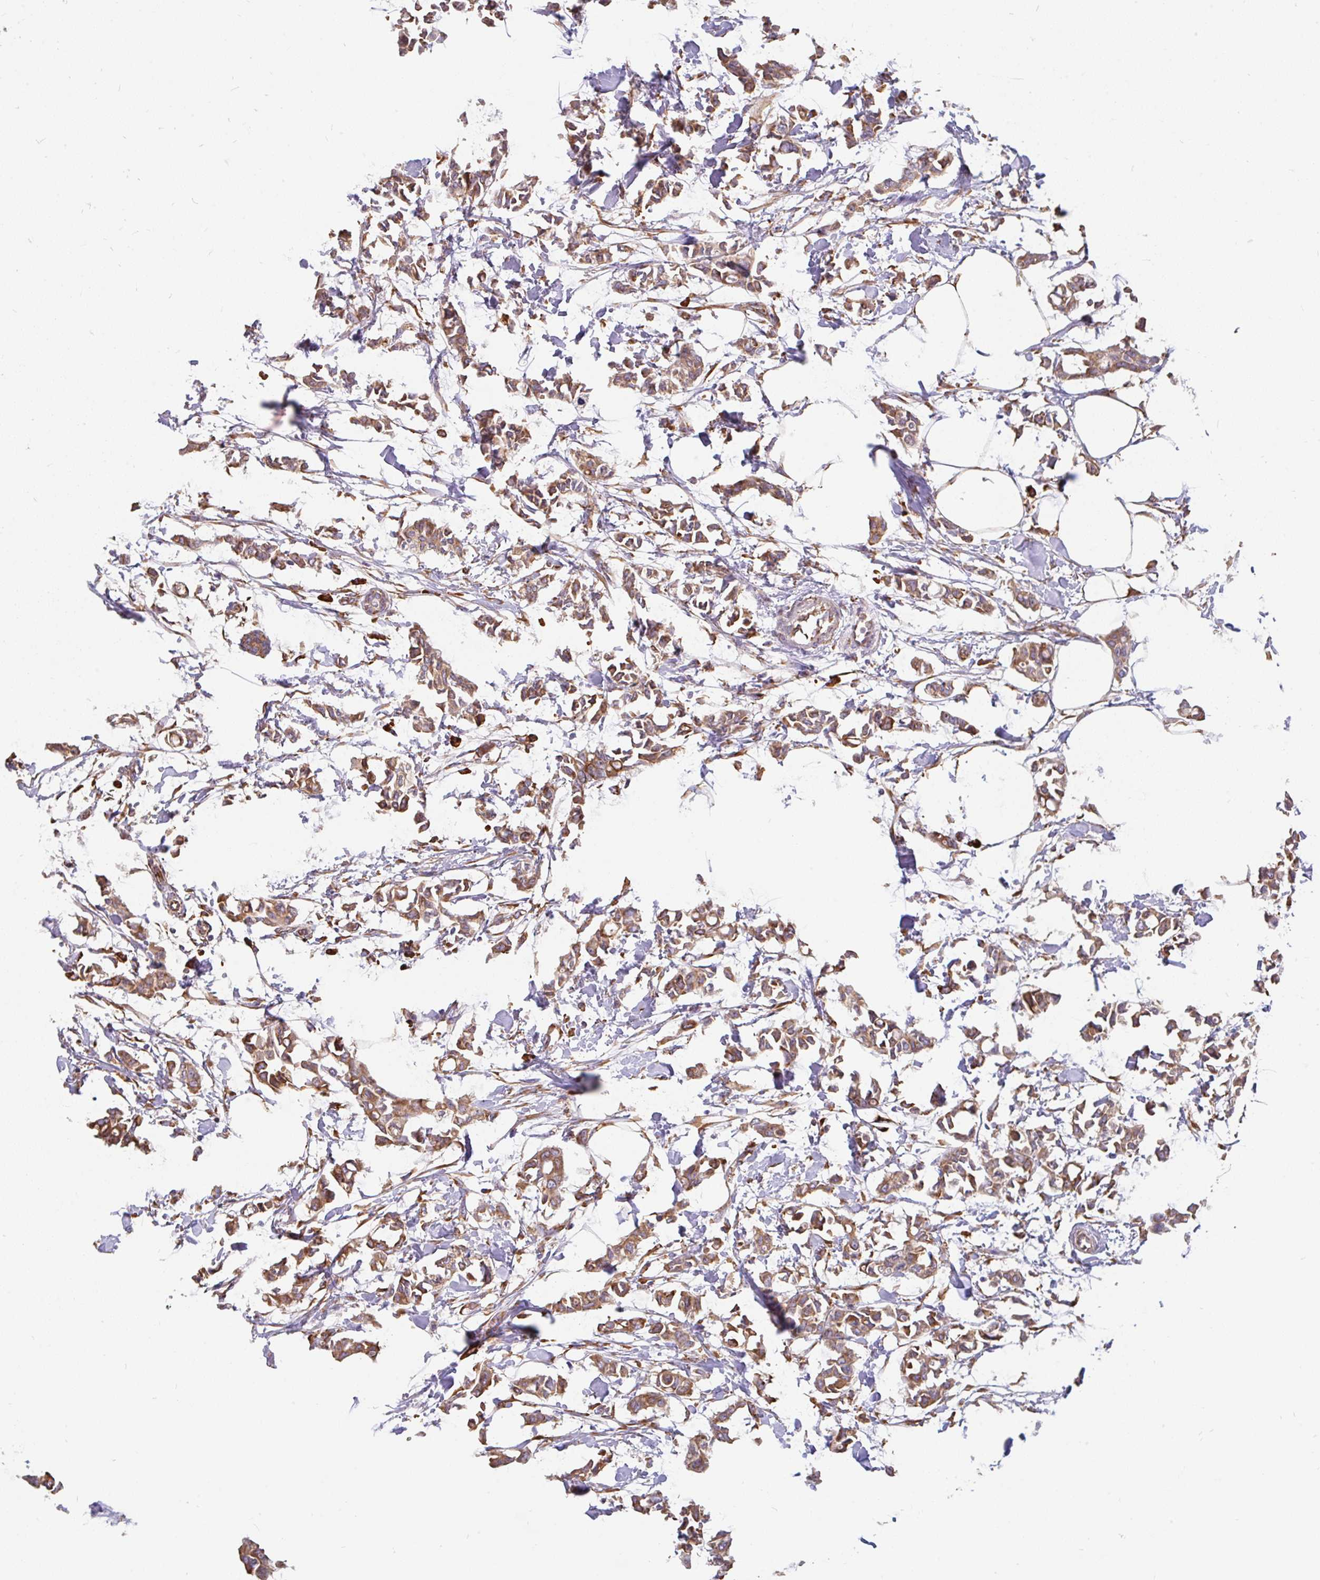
{"staining": {"intensity": "moderate", "quantity": ">75%", "location": "cytoplasmic/membranous"}, "tissue": "breast cancer", "cell_type": "Tumor cells", "image_type": "cancer", "snomed": [{"axis": "morphology", "description": "Duct carcinoma"}, {"axis": "topography", "description": "Breast"}], "caption": "A micrograph of human breast cancer stained for a protein shows moderate cytoplasmic/membranous brown staining in tumor cells.", "gene": "EML5", "patient": {"sex": "female", "age": 41}}